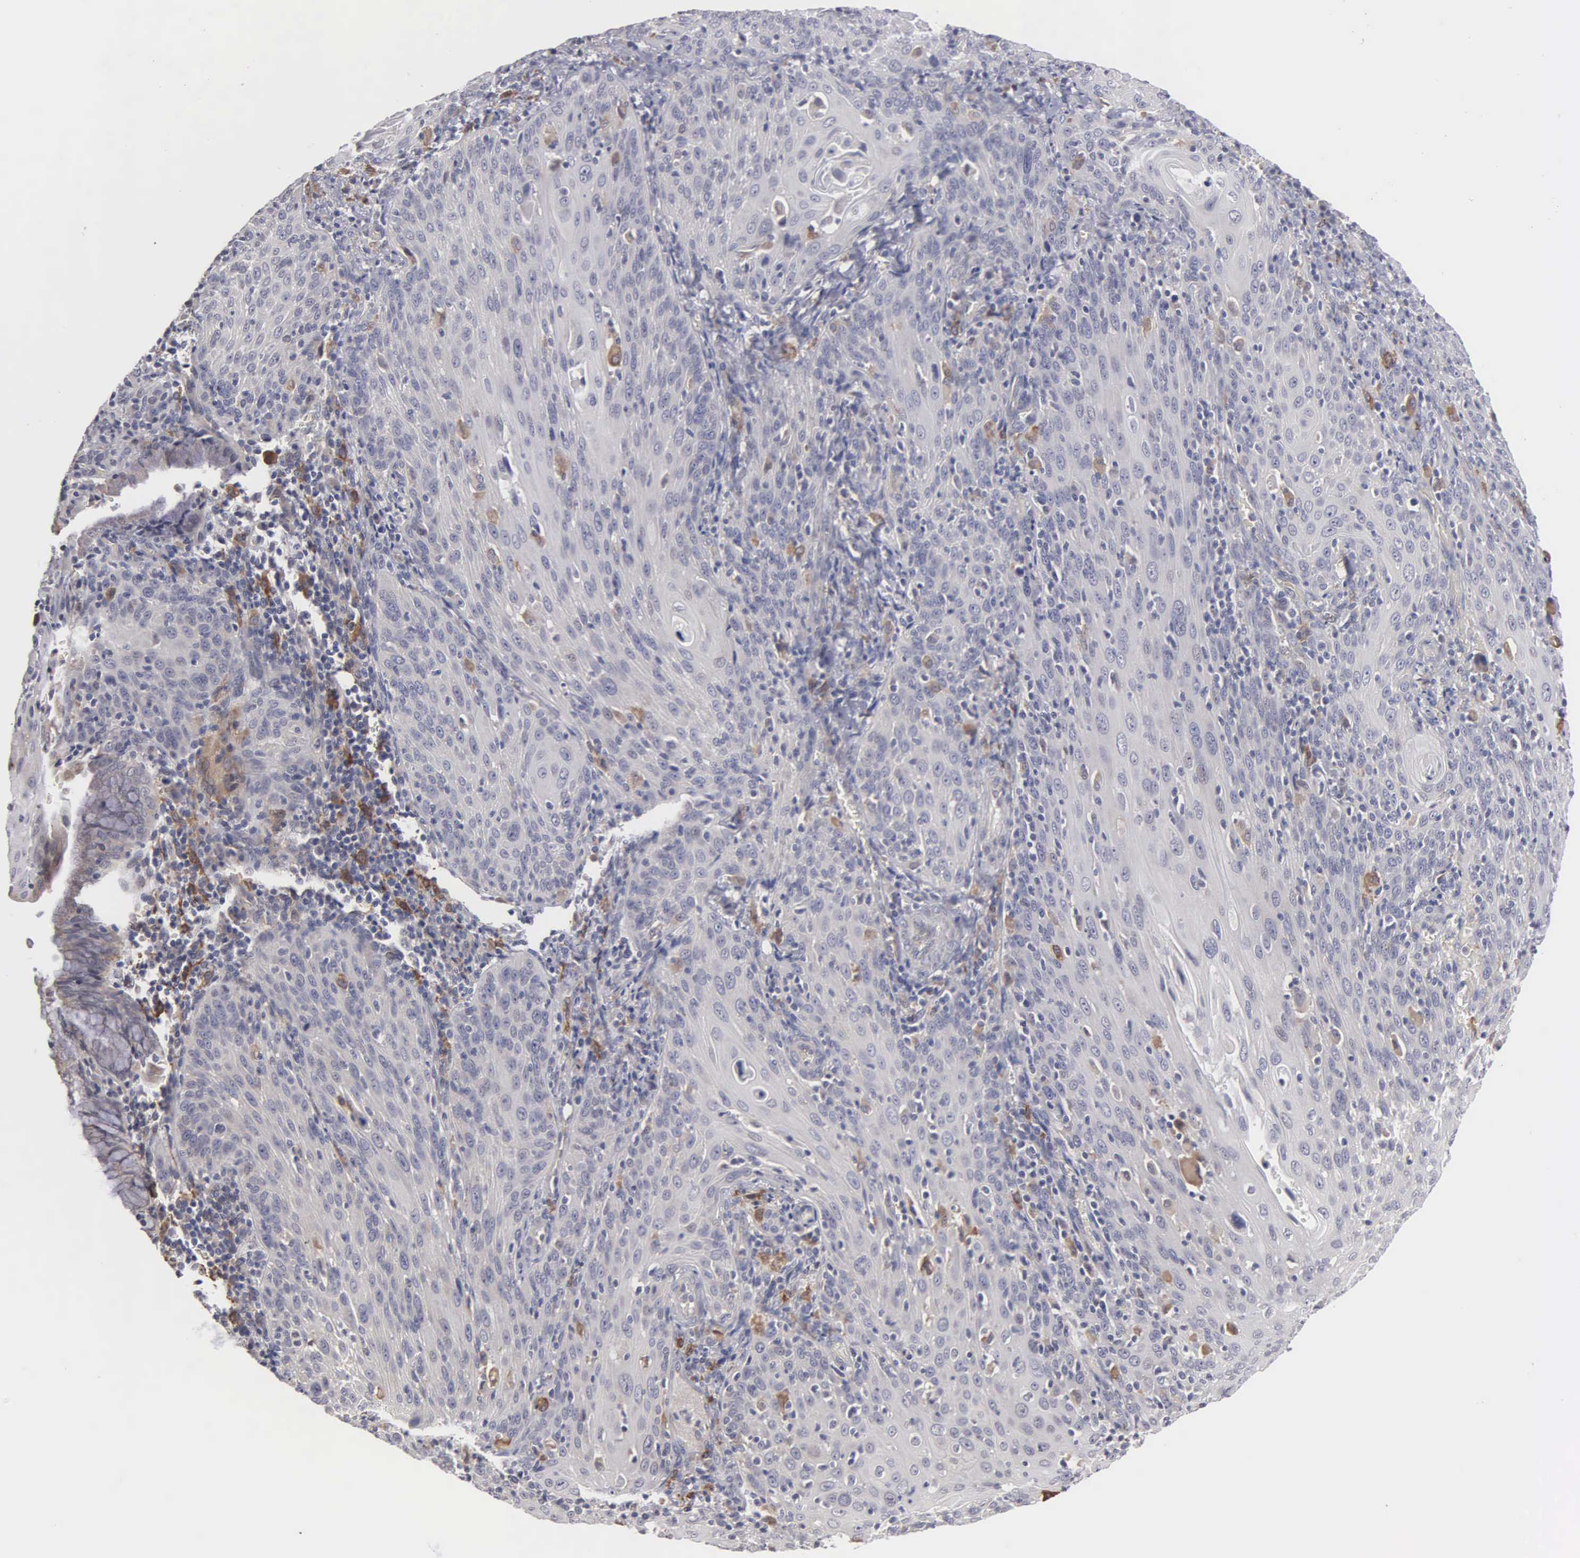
{"staining": {"intensity": "weak", "quantity": "<25%", "location": "cytoplasmic/membranous"}, "tissue": "cervical cancer", "cell_type": "Tumor cells", "image_type": "cancer", "snomed": [{"axis": "morphology", "description": "Squamous cell carcinoma, NOS"}, {"axis": "topography", "description": "Cervix"}], "caption": "There is no significant expression in tumor cells of squamous cell carcinoma (cervical). (DAB IHC with hematoxylin counter stain).", "gene": "LIN52", "patient": {"sex": "female", "age": 54}}